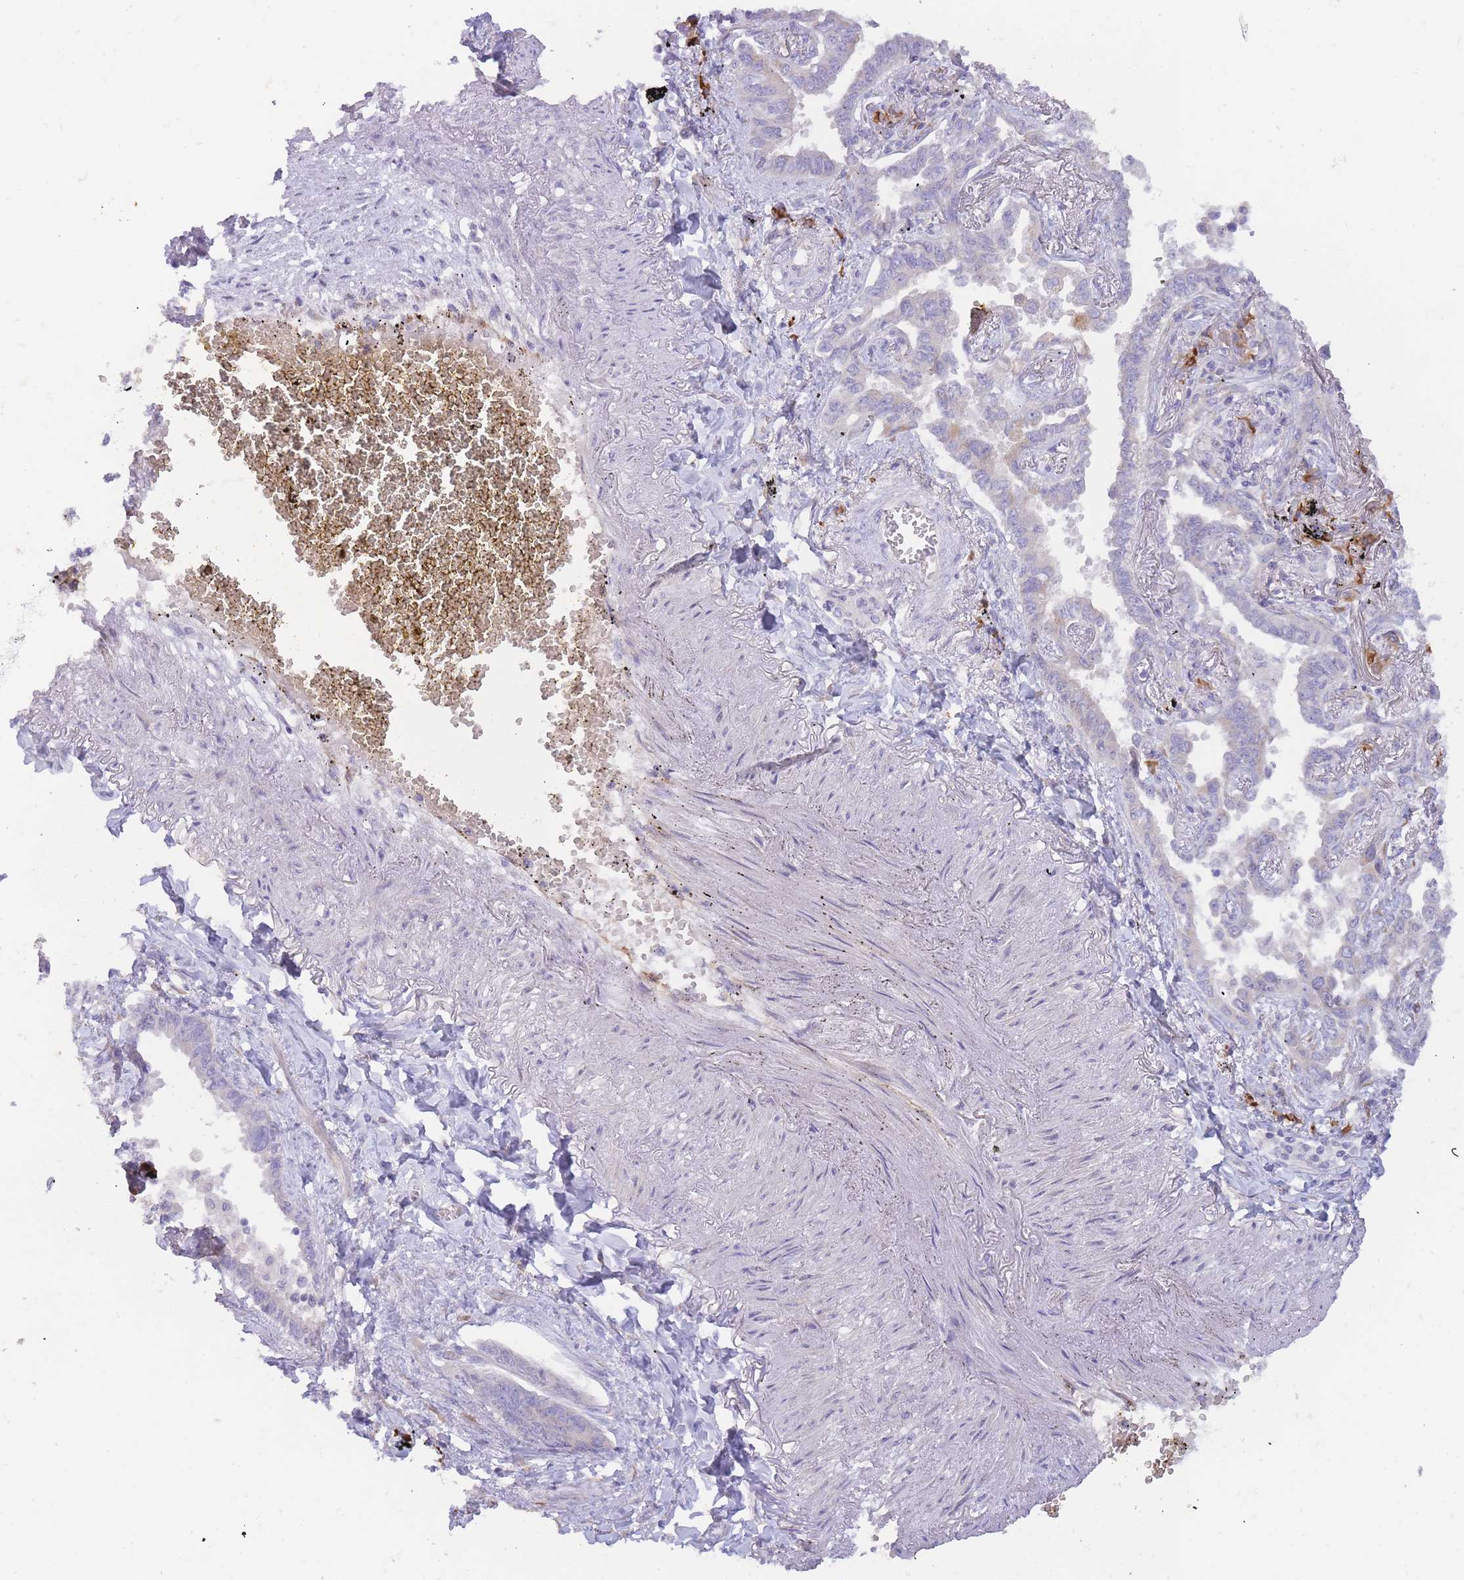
{"staining": {"intensity": "negative", "quantity": "none", "location": "none"}, "tissue": "lung cancer", "cell_type": "Tumor cells", "image_type": "cancer", "snomed": [{"axis": "morphology", "description": "Adenocarcinoma, NOS"}, {"axis": "topography", "description": "Lung"}], "caption": "Histopathology image shows no significant protein expression in tumor cells of lung cancer (adenocarcinoma).", "gene": "SLC35E4", "patient": {"sex": "male", "age": 67}}